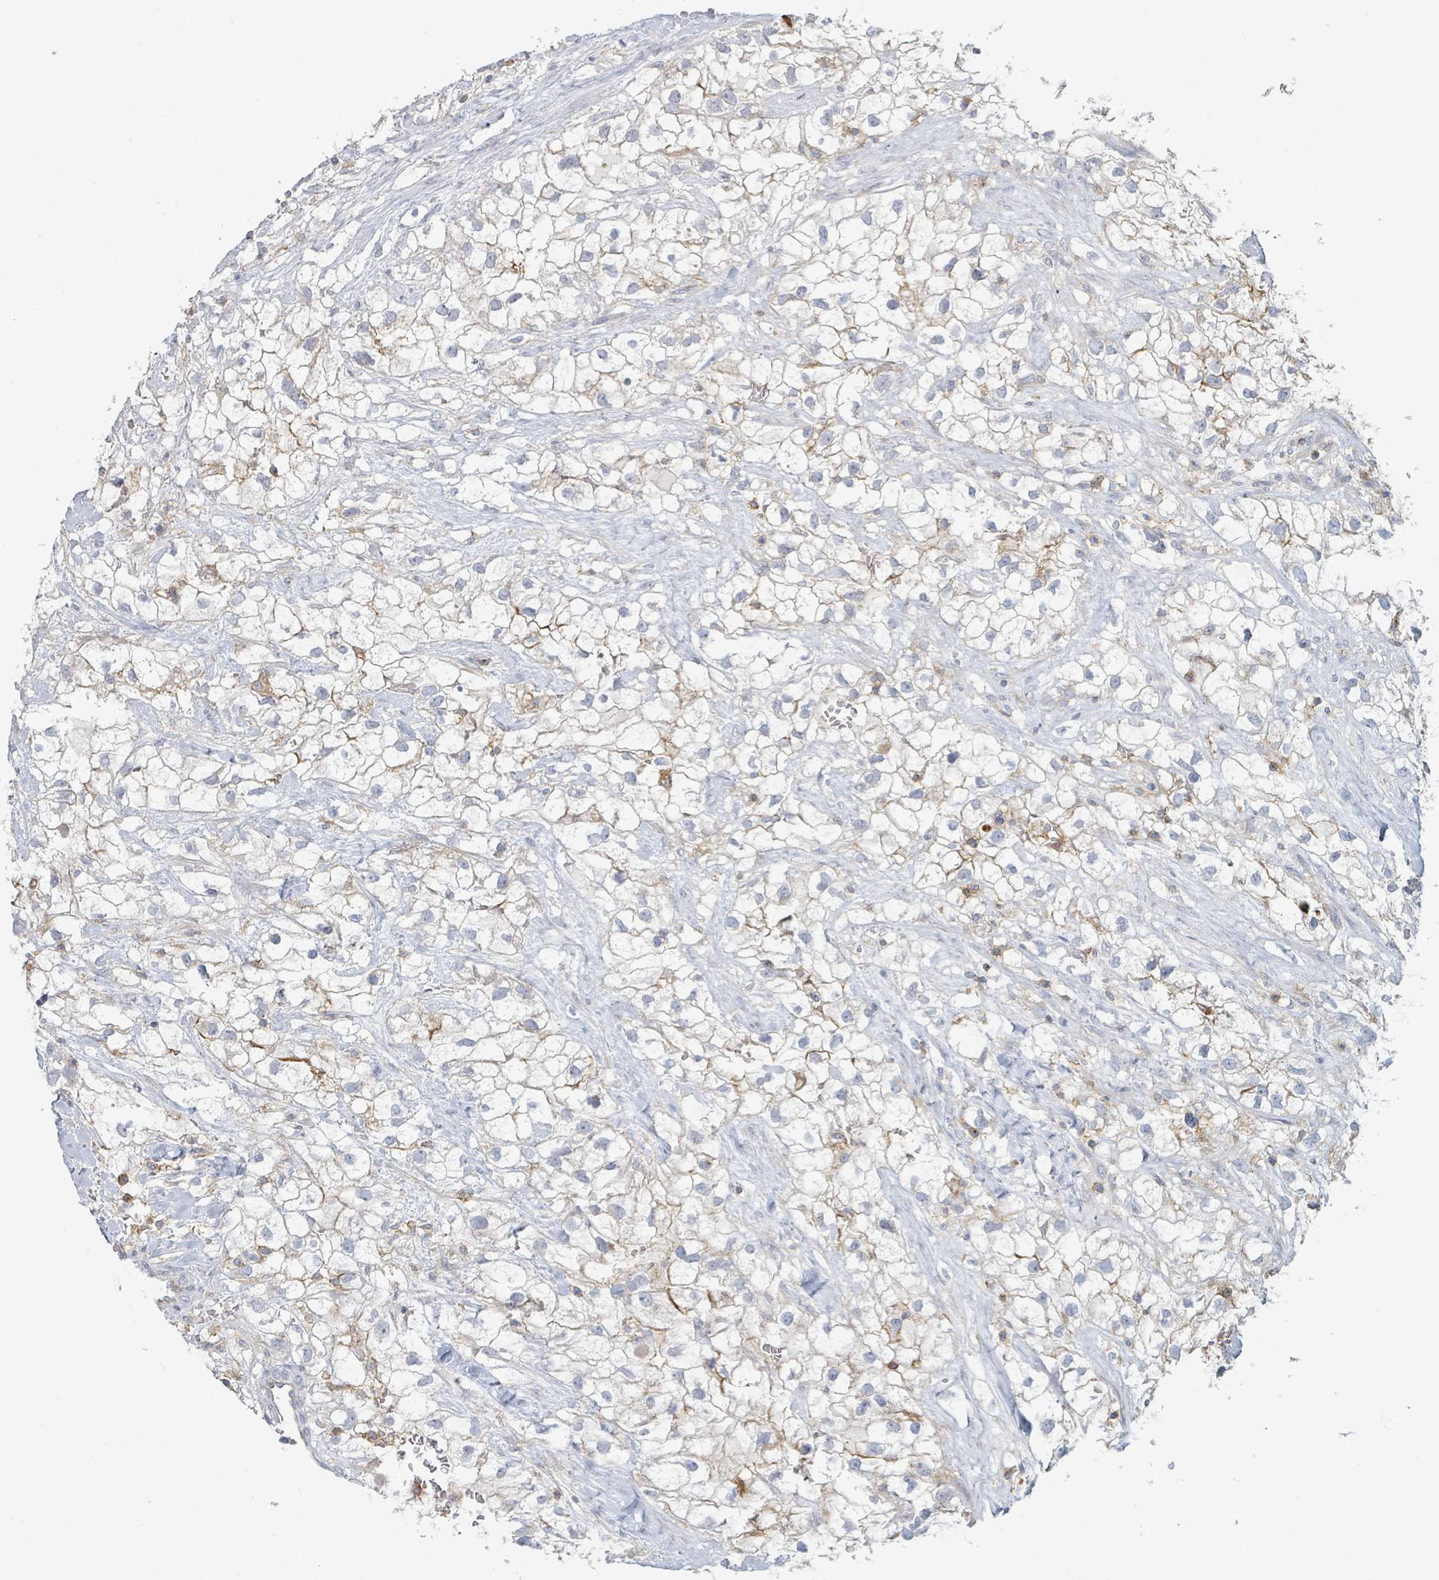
{"staining": {"intensity": "moderate", "quantity": "<25%", "location": "cytoplasmic/membranous"}, "tissue": "renal cancer", "cell_type": "Tumor cells", "image_type": "cancer", "snomed": [{"axis": "morphology", "description": "Adenocarcinoma, NOS"}, {"axis": "topography", "description": "Kidney"}], "caption": "Immunohistochemistry (DAB (3,3'-diaminobenzidine)) staining of human renal cancer shows moderate cytoplasmic/membranous protein positivity in approximately <25% of tumor cells.", "gene": "TNFRSF14", "patient": {"sex": "male", "age": 59}}